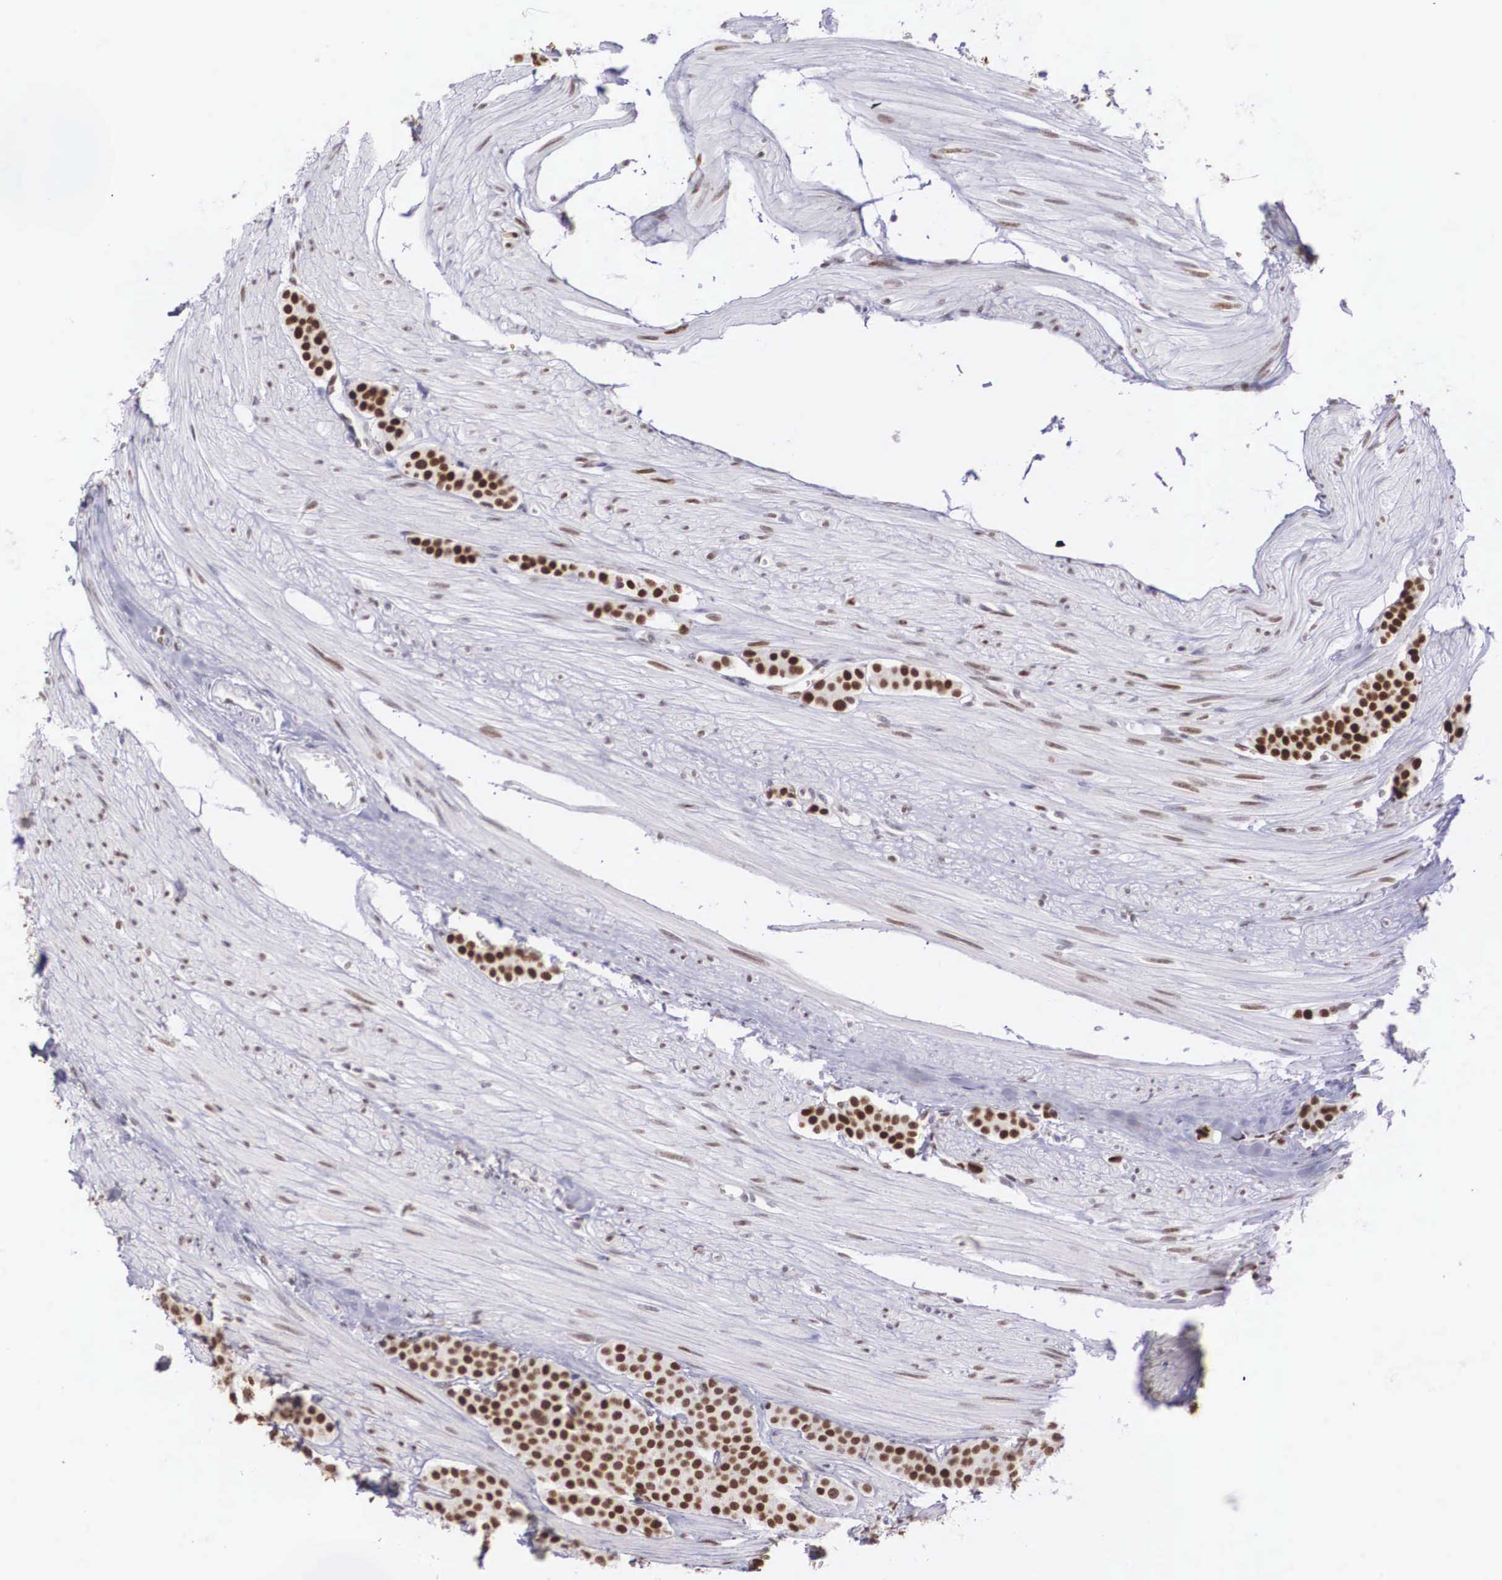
{"staining": {"intensity": "strong", "quantity": ">75%", "location": "nuclear"}, "tissue": "carcinoid", "cell_type": "Tumor cells", "image_type": "cancer", "snomed": [{"axis": "morphology", "description": "Carcinoid, malignant, NOS"}, {"axis": "topography", "description": "Small intestine"}], "caption": "Immunohistochemical staining of human carcinoid shows high levels of strong nuclear protein expression in approximately >75% of tumor cells.", "gene": "HMGN5", "patient": {"sex": "male", "age": 60}}